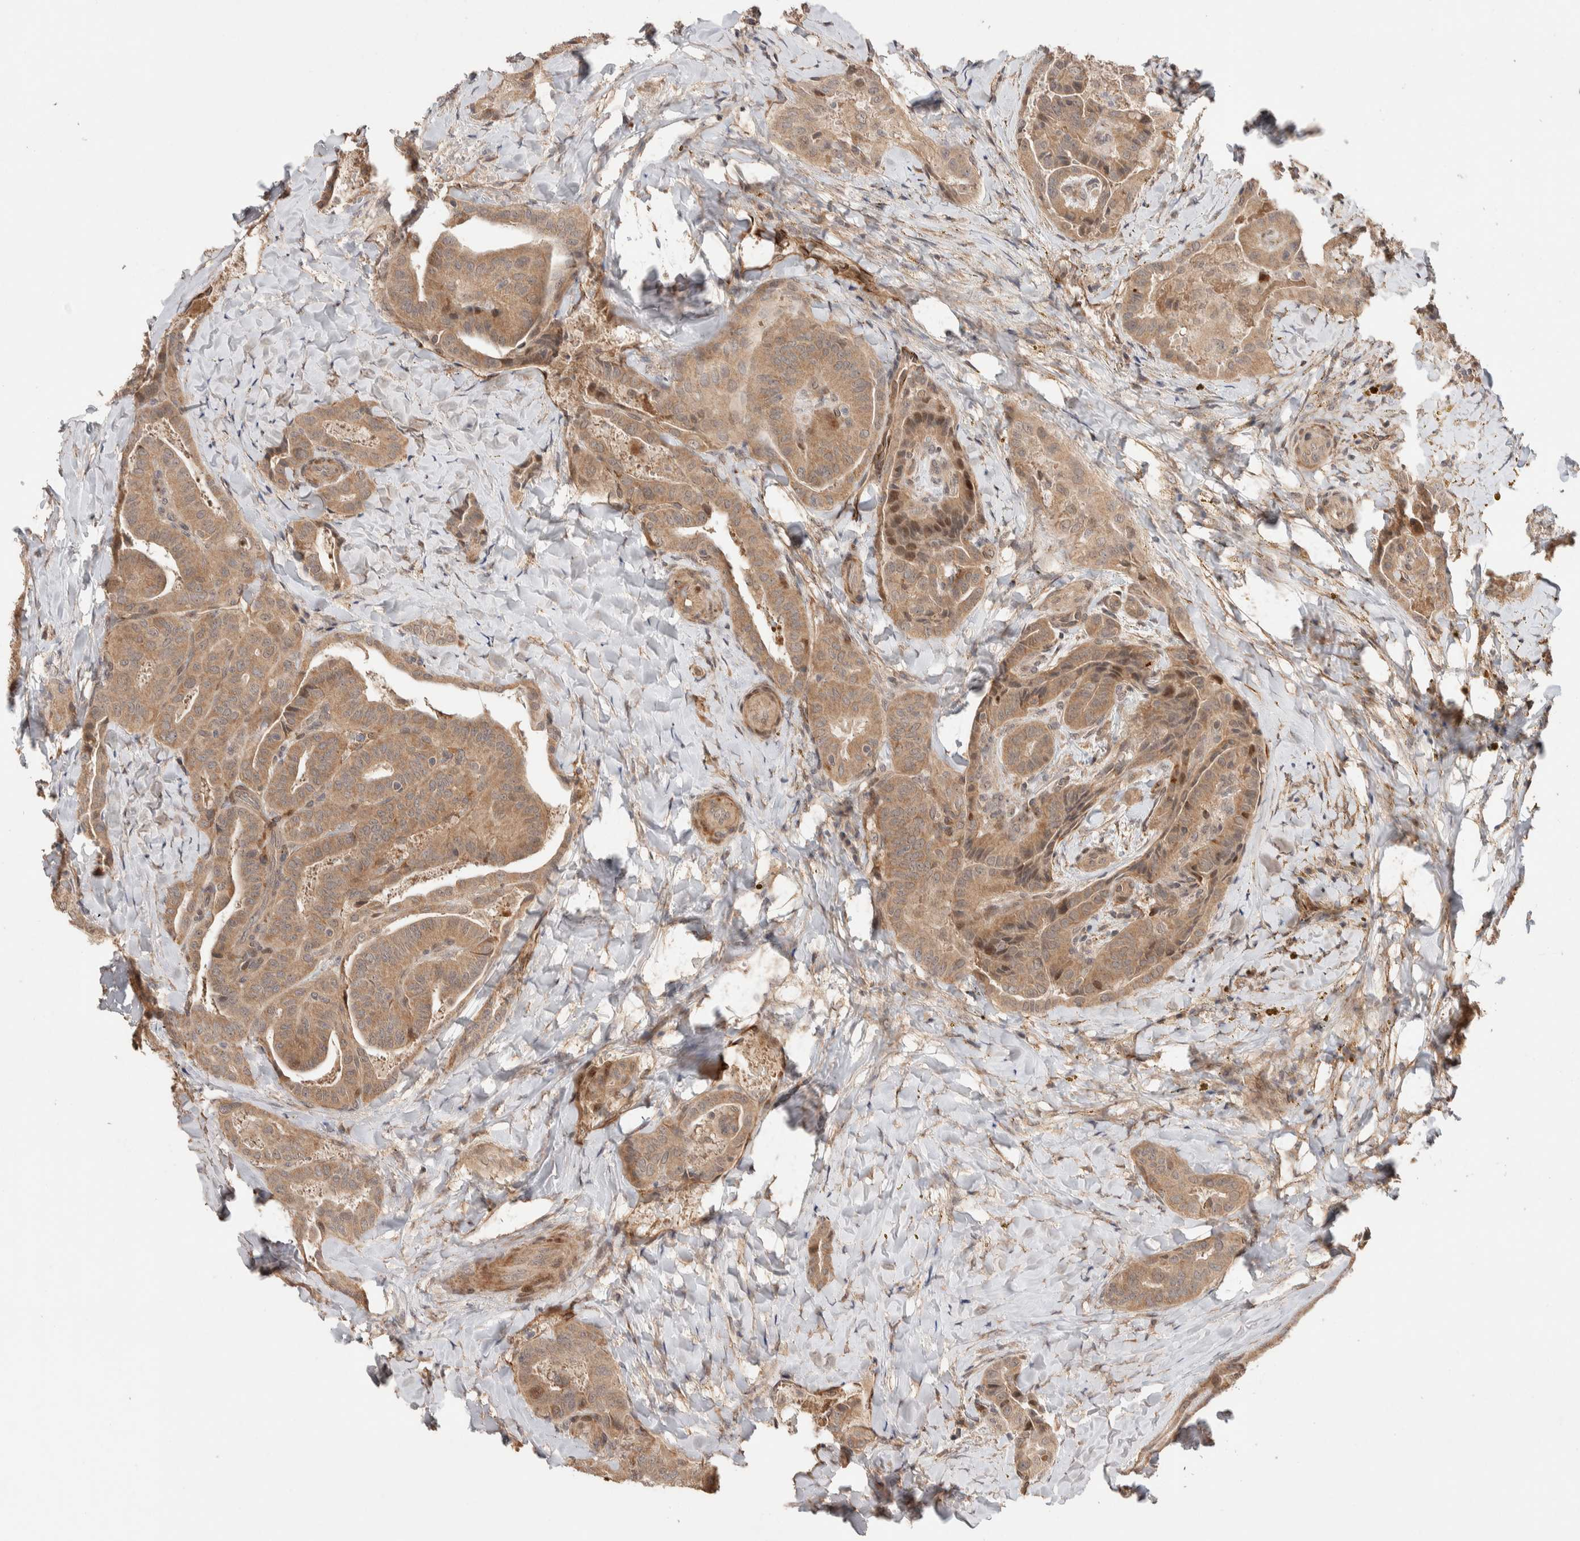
{"staining": {"intensity": "moderate", "quantity": ">75%", "location": "cytoplasmic/membranous"}, "tissue": "thyroid cancer", "cell_type": "Tumor cells", "image_type": "cancer", "snomed": [{"axis": "morphology", "description": "Papillary adenocarcinoma, NOS"}, {"axis": "topography", "description": "Thyroid gland"}], "caption": "Immunohistochemistry photomicrograph of thyroid papillary adenocarcinoma stained for a protein (brown), which displays medium levels of moderate cytoplasmic/membranous staining in approximately >75% of tumor cells.", "gene": "PRDM15", "patient": {"sex": "male", "age": 77}}